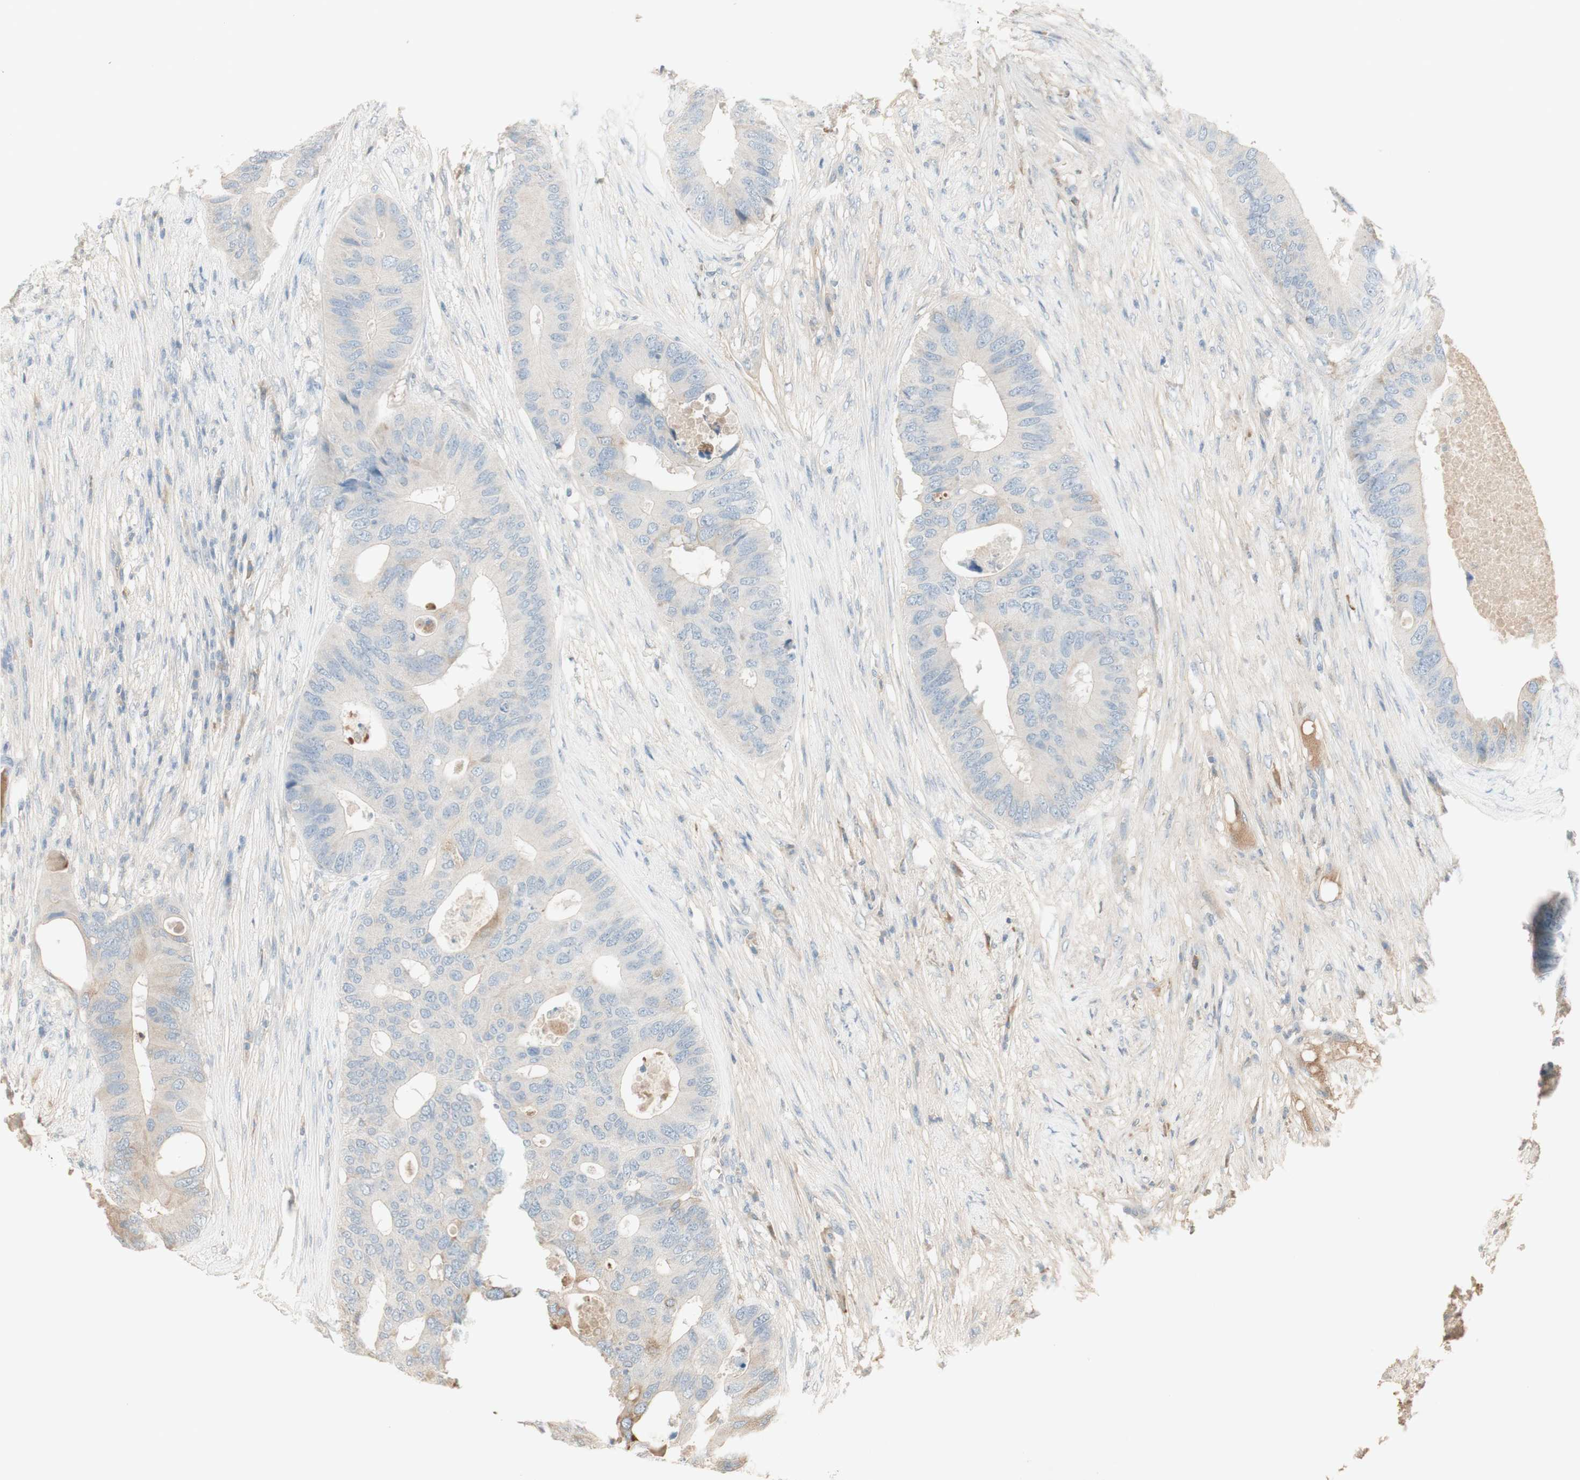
{"staining": {"intensity": "negative", "quantity": "none", "location": "none"}, "tissue": "colorectal cancer", "cell_type": "Tumor cells", "image_type": "cancer", "snomed": [{"axis": "morphology", "description": "Adenocarcinoma, NOS"}, {"axis": "topography", "description": "Colon"}], "caption": "Immunohistochemistry micrograph of neoplastic tissue: human adenocarcinoma (colorectal) stained with DAB displays no significant protein positivity in tumor cells. (DAB (3,3'-diaminobenzidine) immunohistochemistry with hematoxylin counter stain).", "gene": "IFNG", "patient": {"sex": "male", "age": 71}}